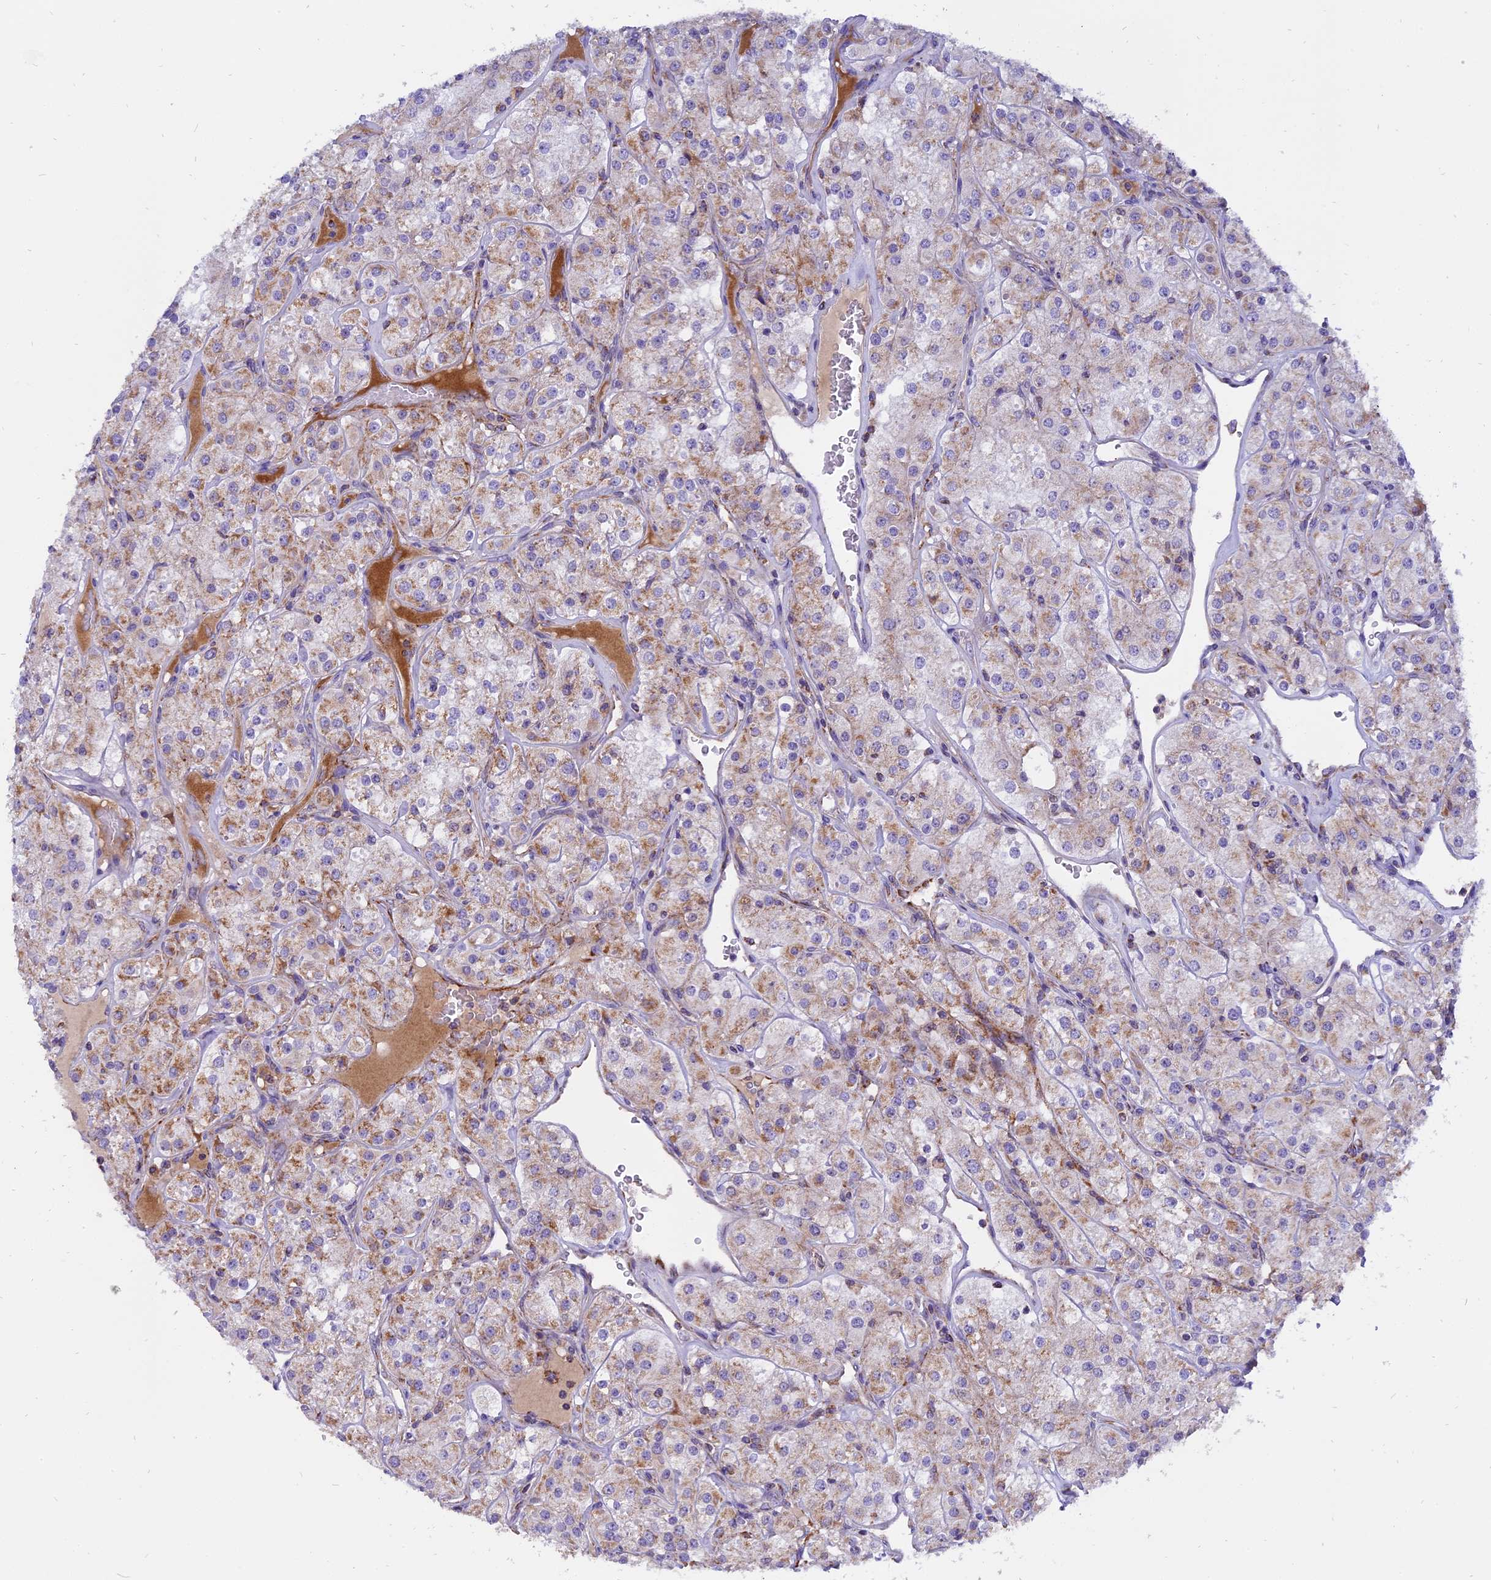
{"staining": {"intensity": "moderate", "quantity": ">75%", "location": "cytoplasmic/membranous"}, "tissue": "renal cancer", "cell_type": "Tumor cells", "image_type": "cancer", "snomed": [{"axis": "morphology", "description": "Adenocarcinoma, NOS"}, {"axis": "topography", "description": "Kidney"}], "caption": "Renal cancer stained for a protein (brown) displays moderate cytoplasmic/membranous positive positivity in about >75% of tumor cells.", "gene": "MRPS34", "patient": {"sex": "male", "age": 77}}